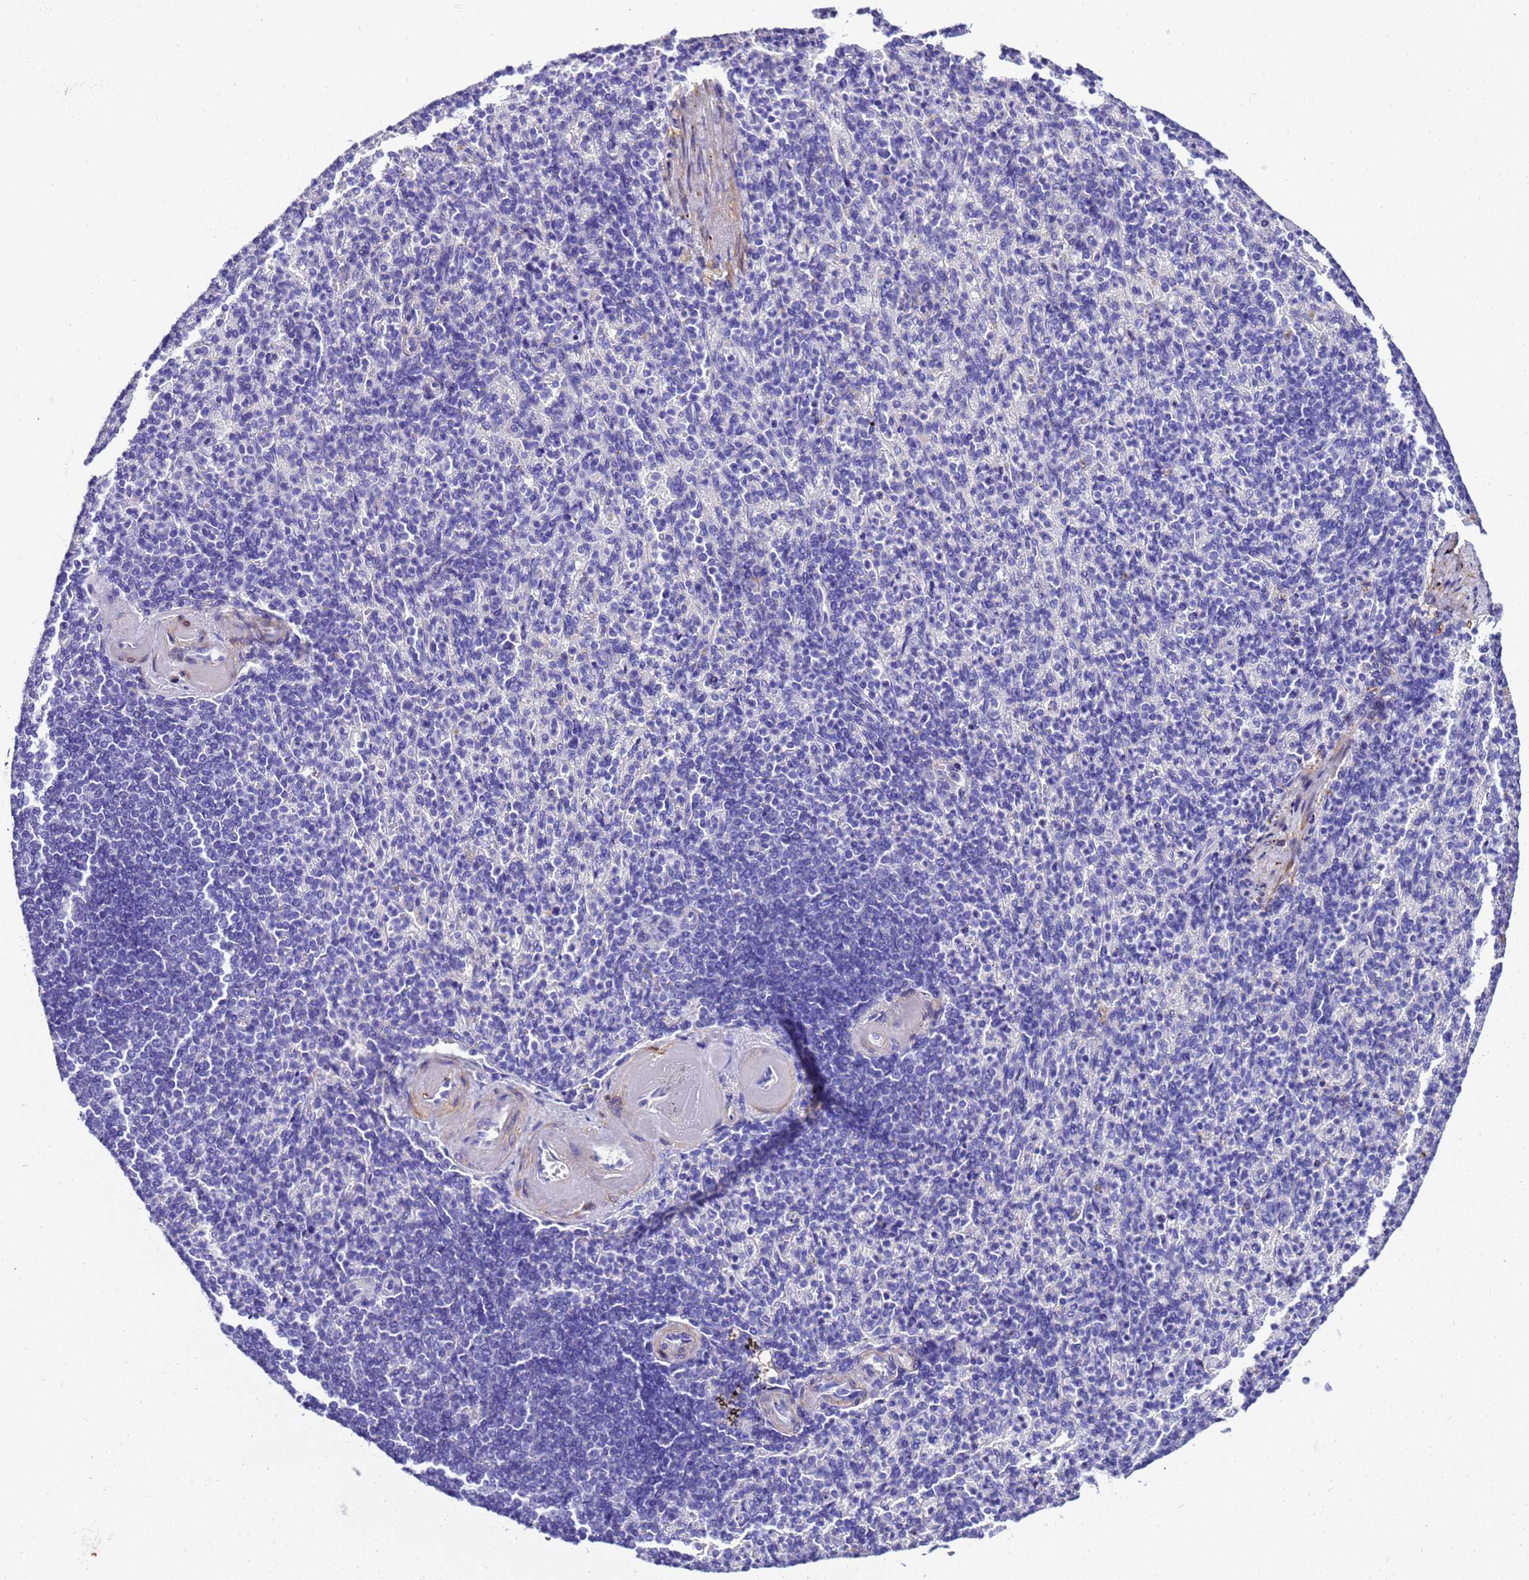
{"staining": {"intensity": "negative", "quantity": "none", "location": "none"}, "tissue": "spleen", "cell_type": "Cells in red pulp", "image_type": "normal", "snomed": [{"axis": "morphology", "description": "Normal tissue, NOS"}, {"axis": "topography", "description": "Spleen"}], "caption": "This is an IHC histopathology image of benign human spleen. There is no positivity in cells in red pulp.", "gene": "HSPB6", "patient": {"sex": "female", "age": 74}}